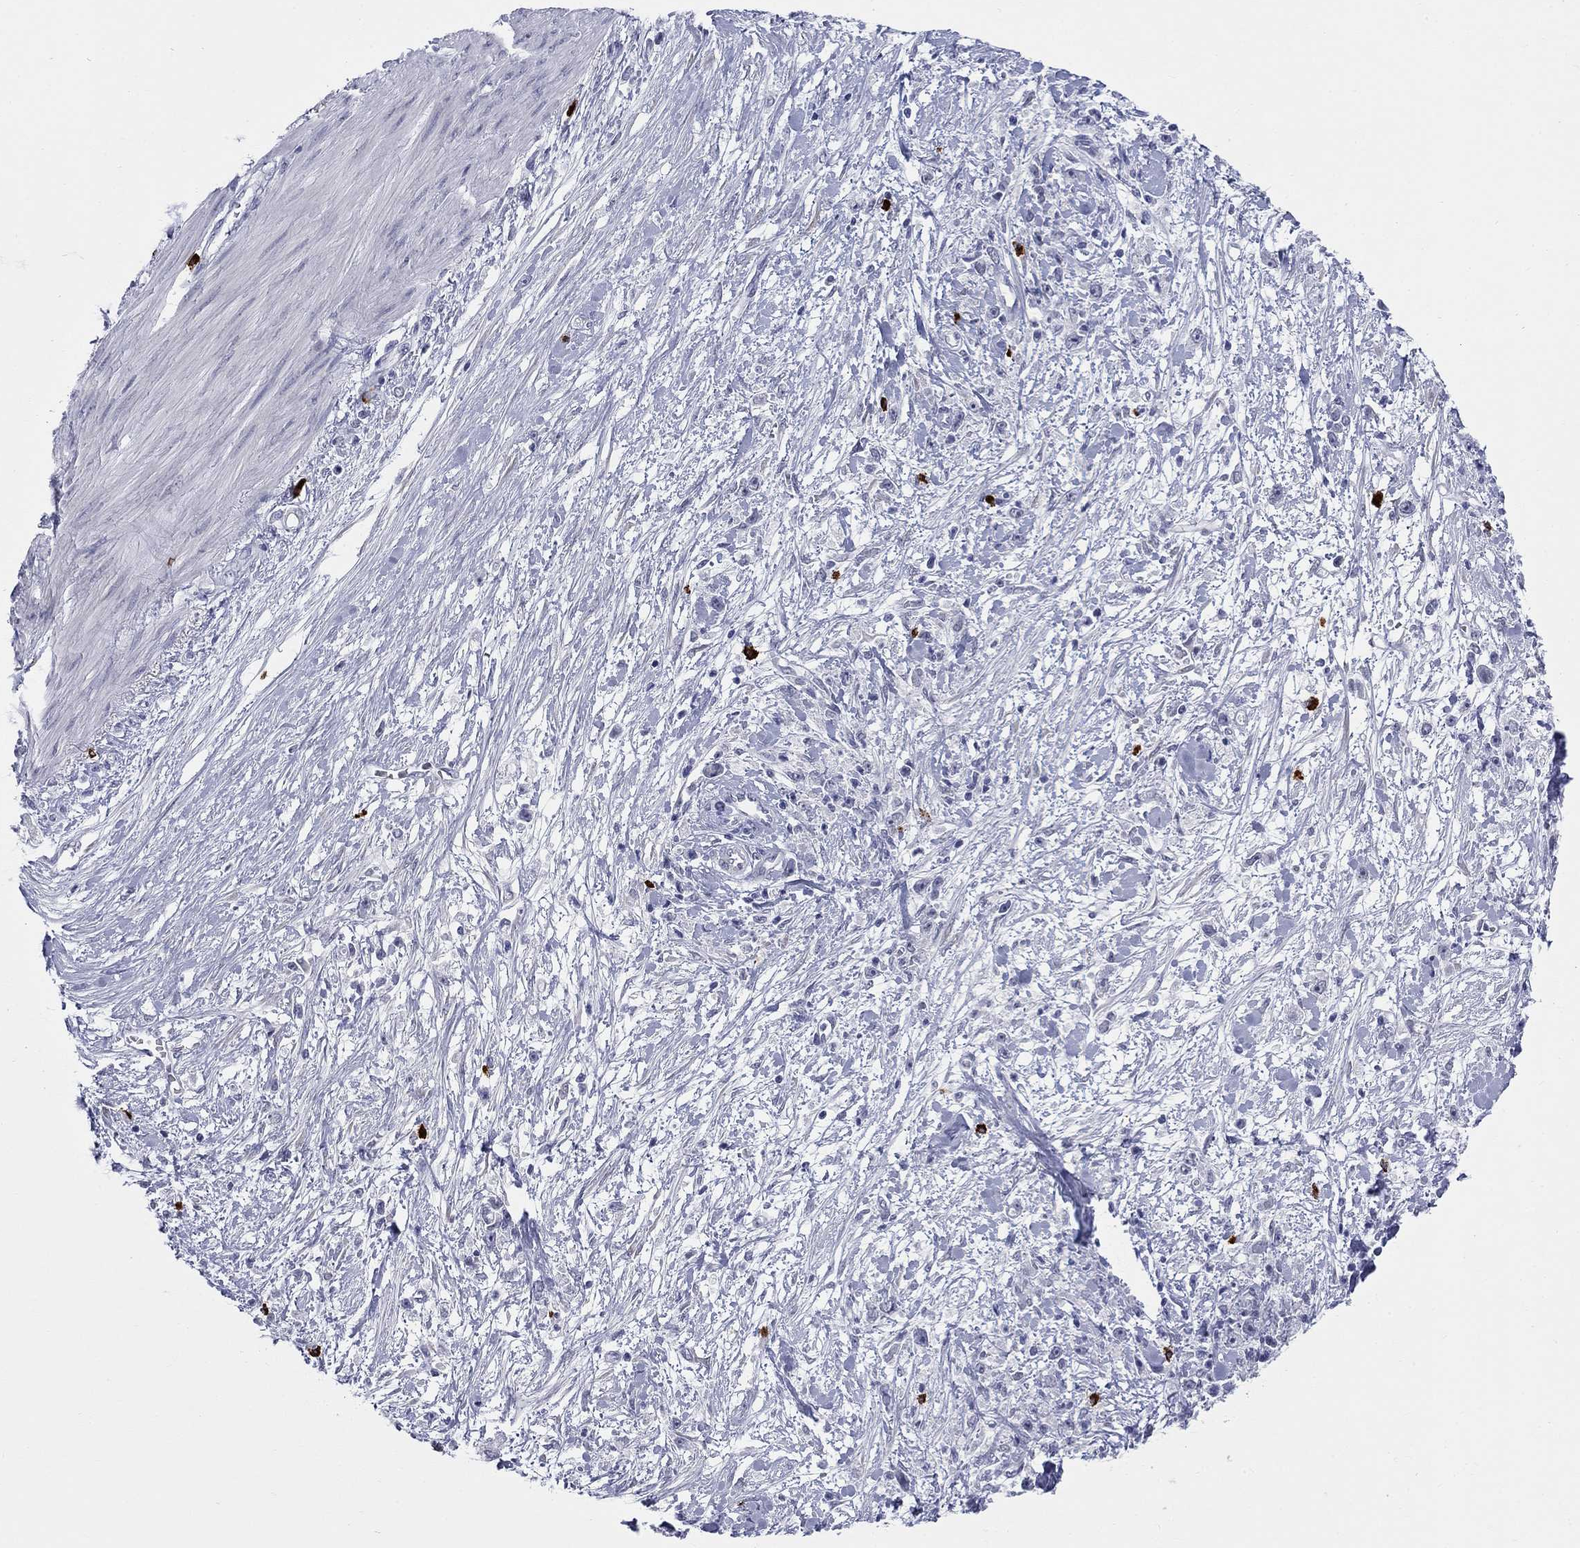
{"staining": {"intensity": "negative", "quantity": "none", "location": "none"}, "tissue": "stomach cancer", "cell_type": "Tumor cells", "image_type": "cancer", "snomed": [{"axis": "morphology", "description": "Adenocarcinoma, NOS"}, {"axis": "topography", "description": "Stomach"}], "caption": "The photomicrograph exhibits no staining of tumor cells in stomach adenocarcinoma.", "gene": "ECEL1", "patient": {"sex": "female", "age": 59}}